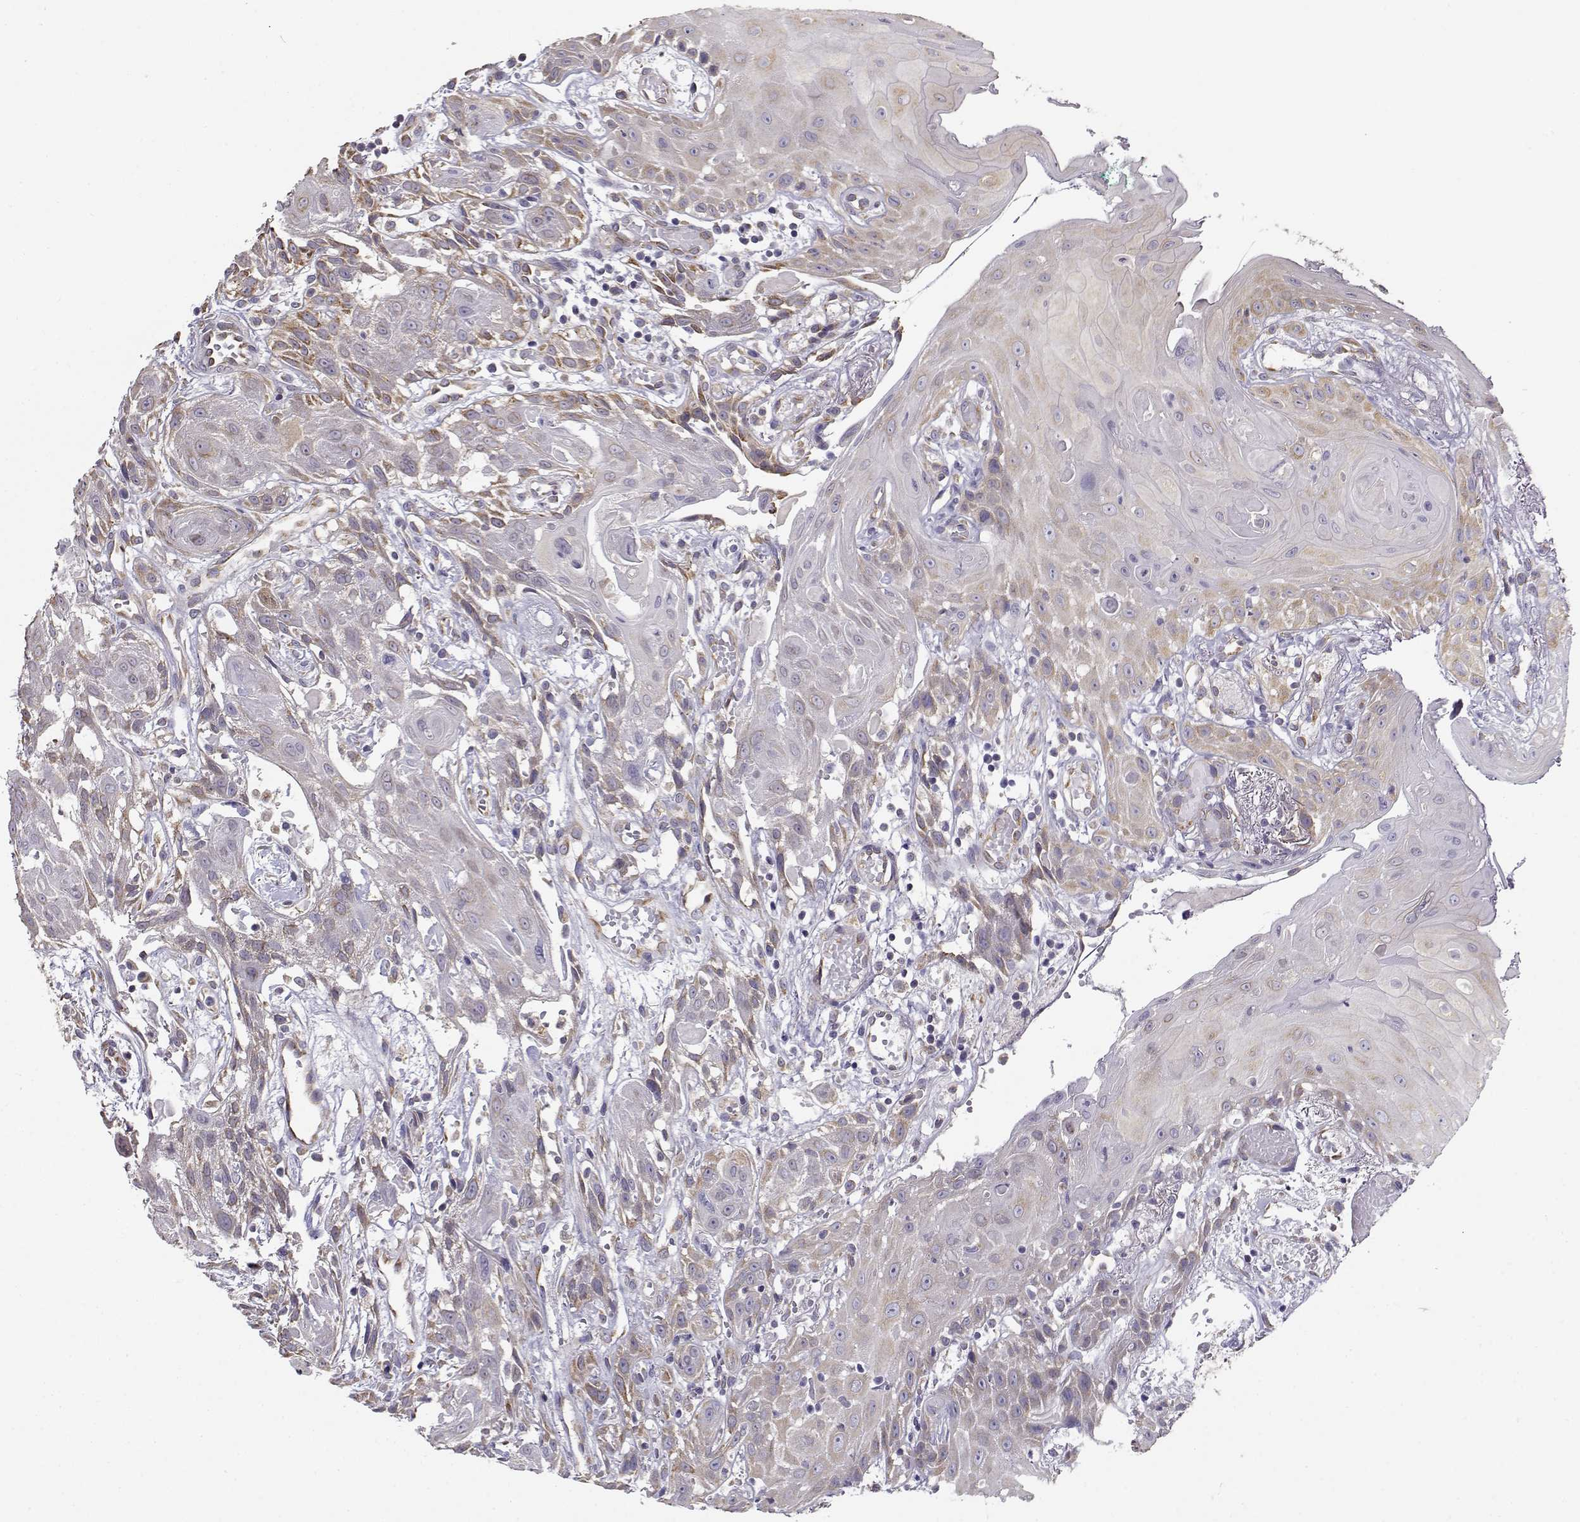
{"staining": {"intensity": "weak", "quantity": ">75%", "location": "cytoplasmic/membranous"}, "tissue": "head and neck cancer", "cell_type": "Tumor cells", "image_type": "cancer", "snomed": [{"axis": "morphology", "description": "Normal tissue, NOS"}, {"axis": "morphology", "description": "Squamous cell carcinoma, NOS"}, {"axis": "topography", "description": "Oral tissue"}, {"axis": "topography", "description": "Salivary gland"}, {"axis": "topography", "description": "Head-Neck"}], "caption": "Immunohistochemistry photomicrograph of squamous cell carcinoma (head and neck) stained for a protein (brown), which reveals low levels of weak cytoplasmic/membranous staining in approximately >75% of tumor cells.", "gene": "BEND6", "patient": {"sex": "female", "age": 62}}